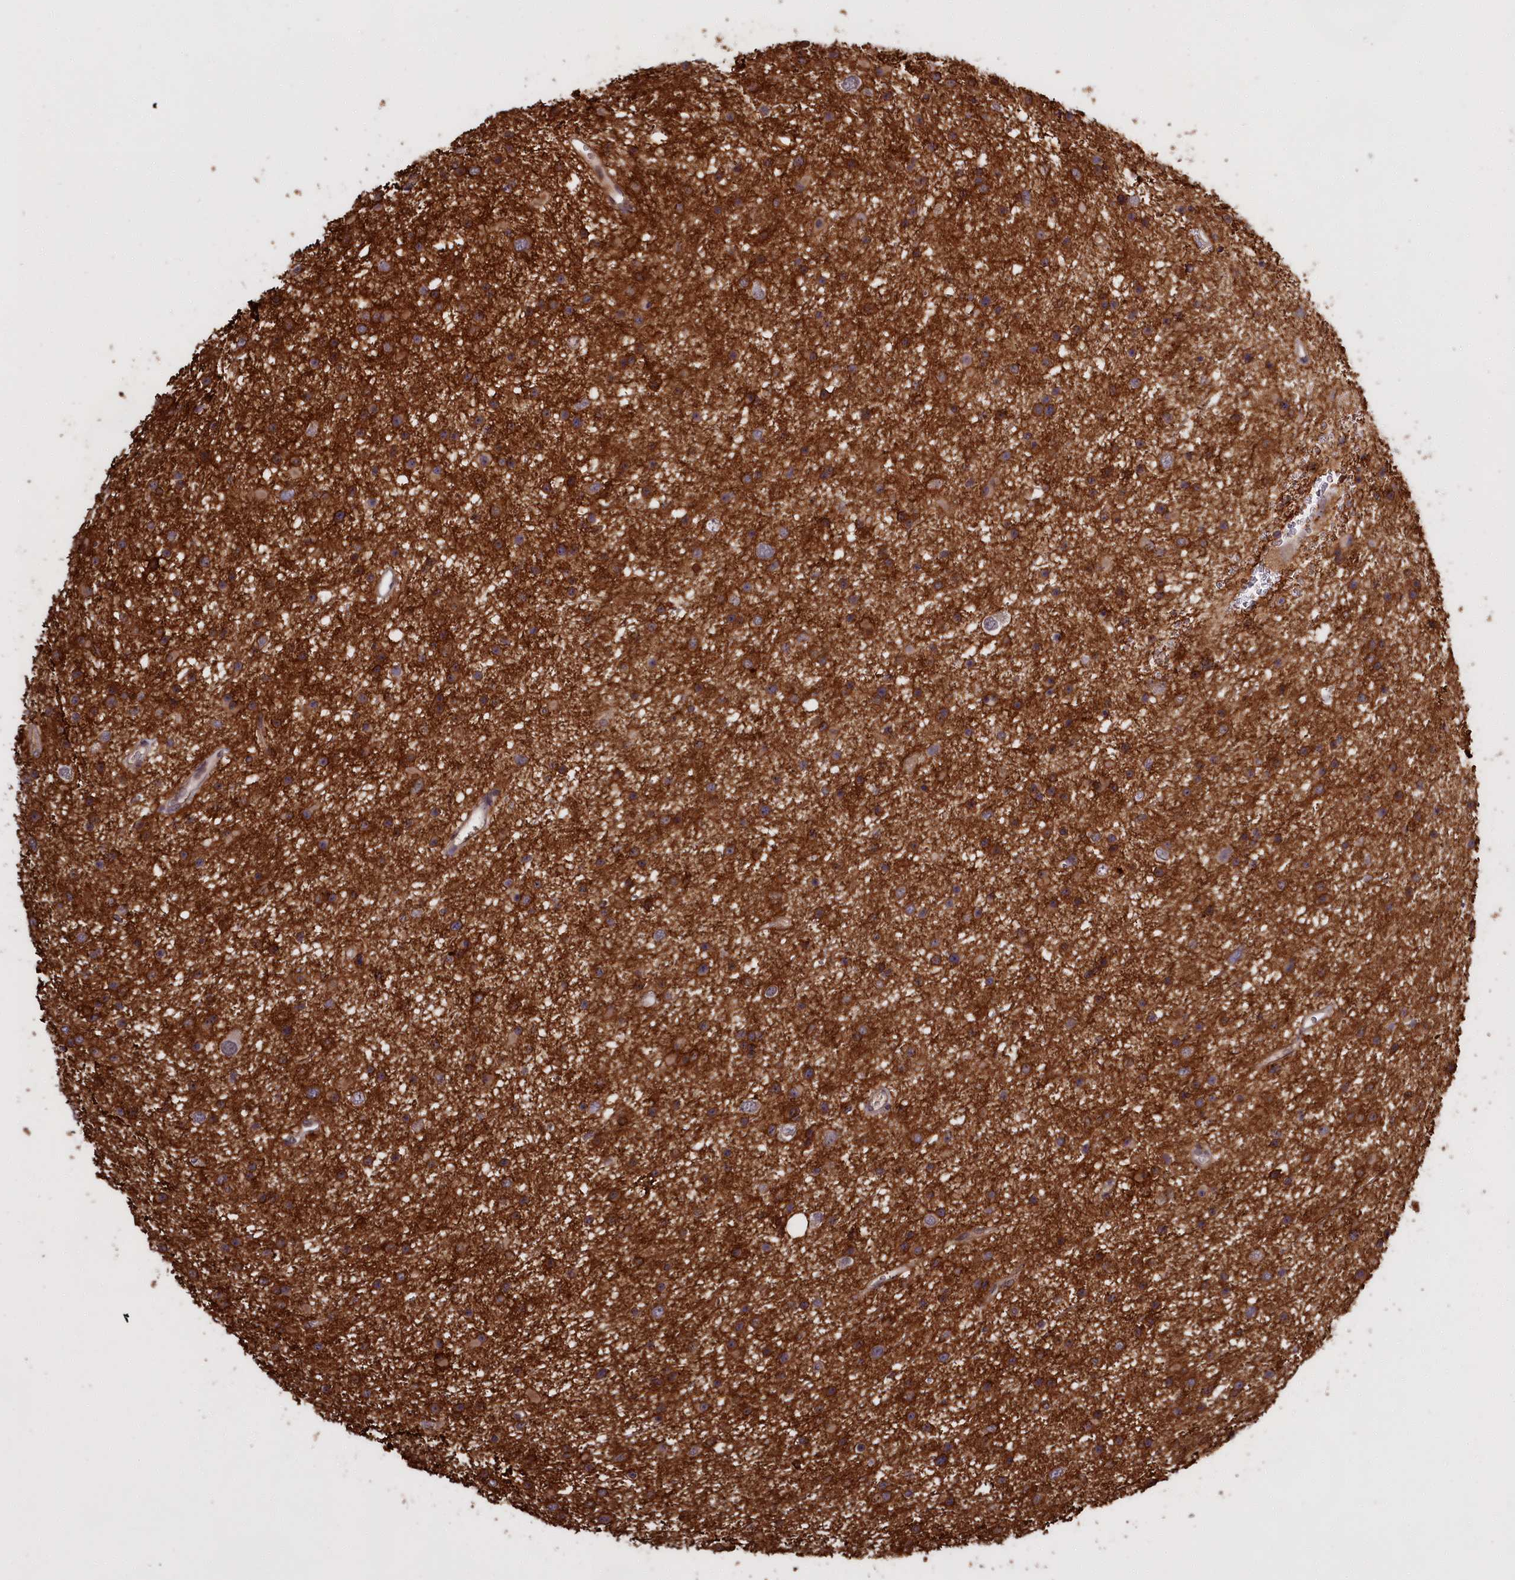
{"staining": {"intensity": "strong", "quantity": "25%-75%", "location": "cytoplasmic/membranous"}, "tissue": "glioma", "cell_type": "Tumor cells", "image_type": "cancer", "snomed": [{"axis": "morphology", "description": "Glioma, malignant, Low grade"}, {"axis": "topography", "description": "Cerebral cortex"}], "caption": "Glioma tissue reveals strong cytoplasmic/membranous expression in about 25%-75% of tumor cells, visualized by immunohistochemistry.", "gene": "DENND1B", "patient": {"sex": "female", "age": 39}}